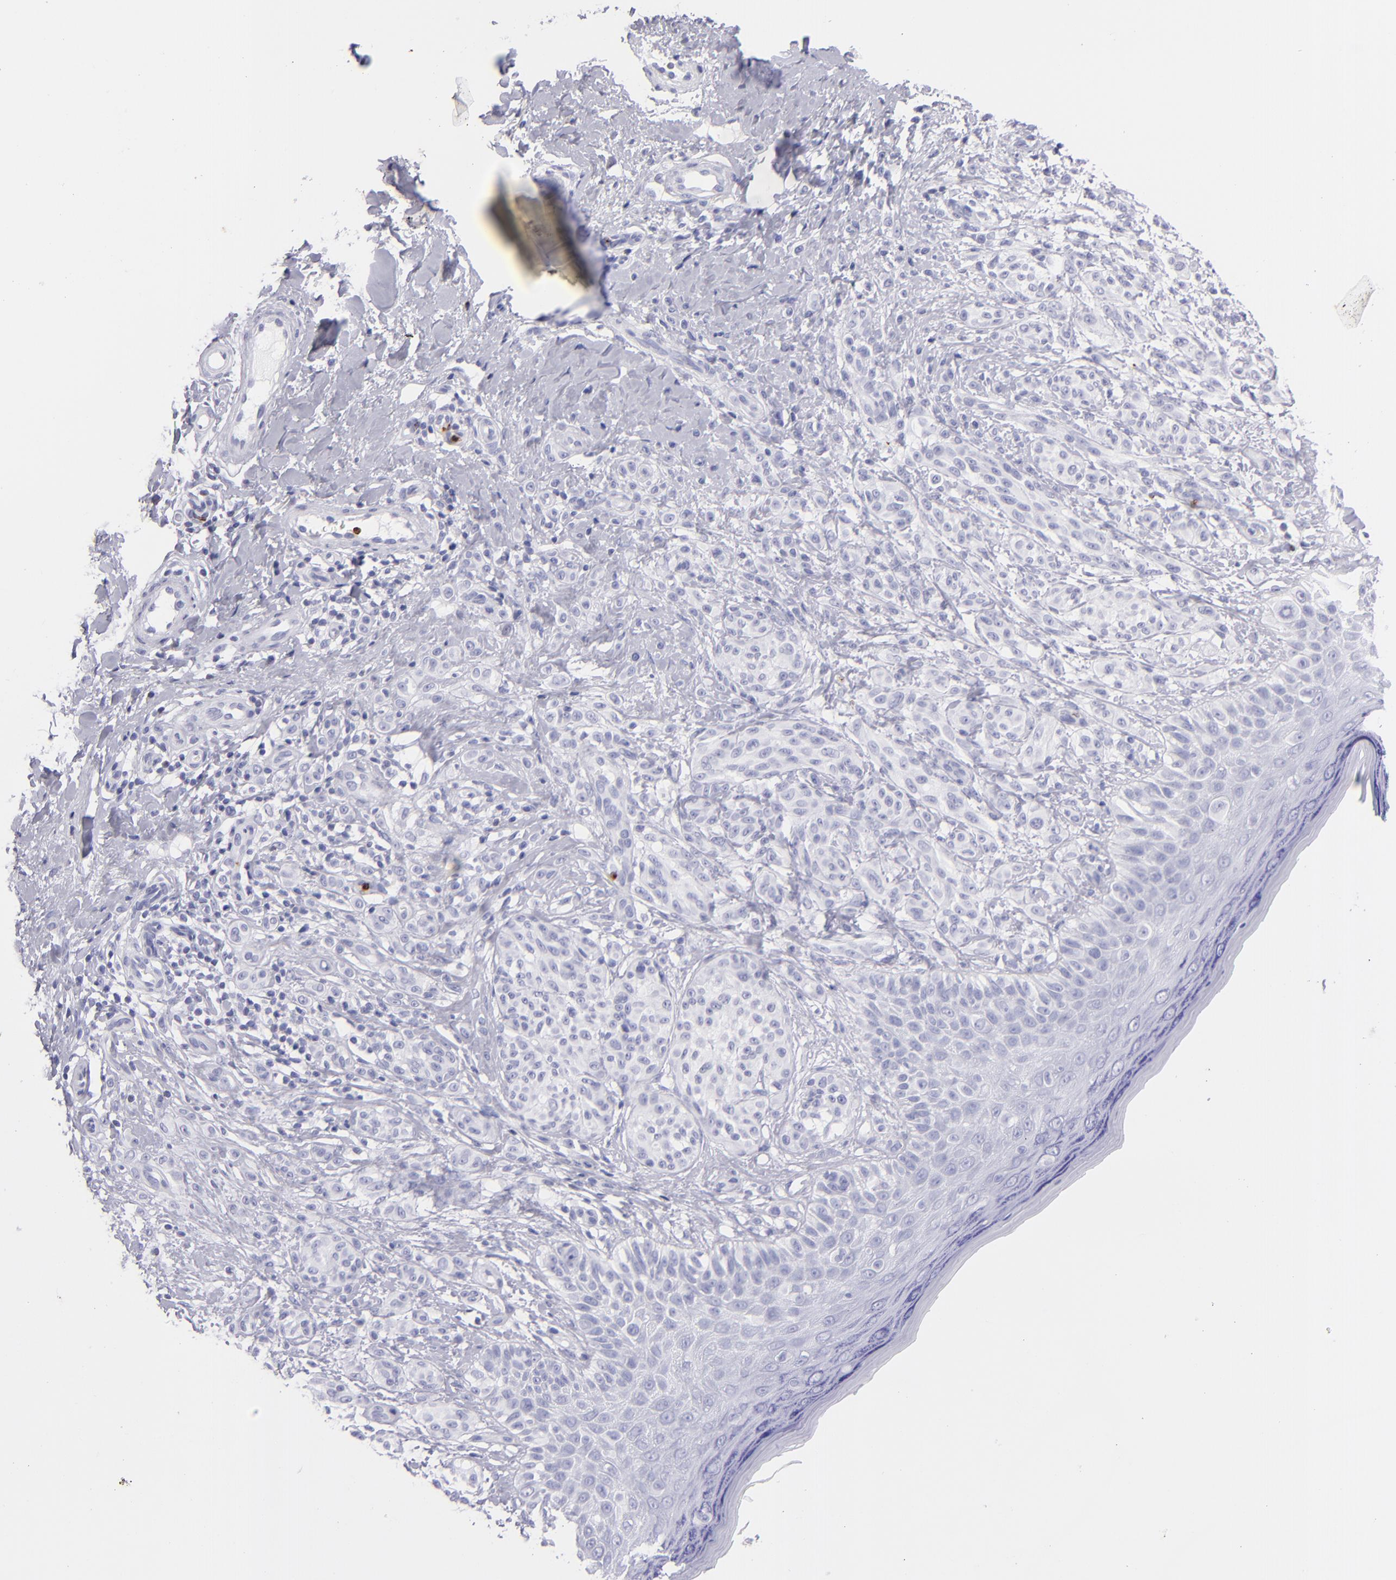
{"staining": {"intensity": "negative", "quantity": "none", "location": "none"}, "tissue": "melanoma", "cell_type": "Tumor cells", "image_type": "cancer", "snomed": [{"axis": "morphology", "description": "Malignant melanoma, NOS"}, {"axis": "topography", "description": "Skin"}], "caption": "DAB immunohistochemical staining of human malignant melanoma shows no significant expression in tumor cells.", "gene": "PRF1", "patient": {"sex": "male", "age": 57}}